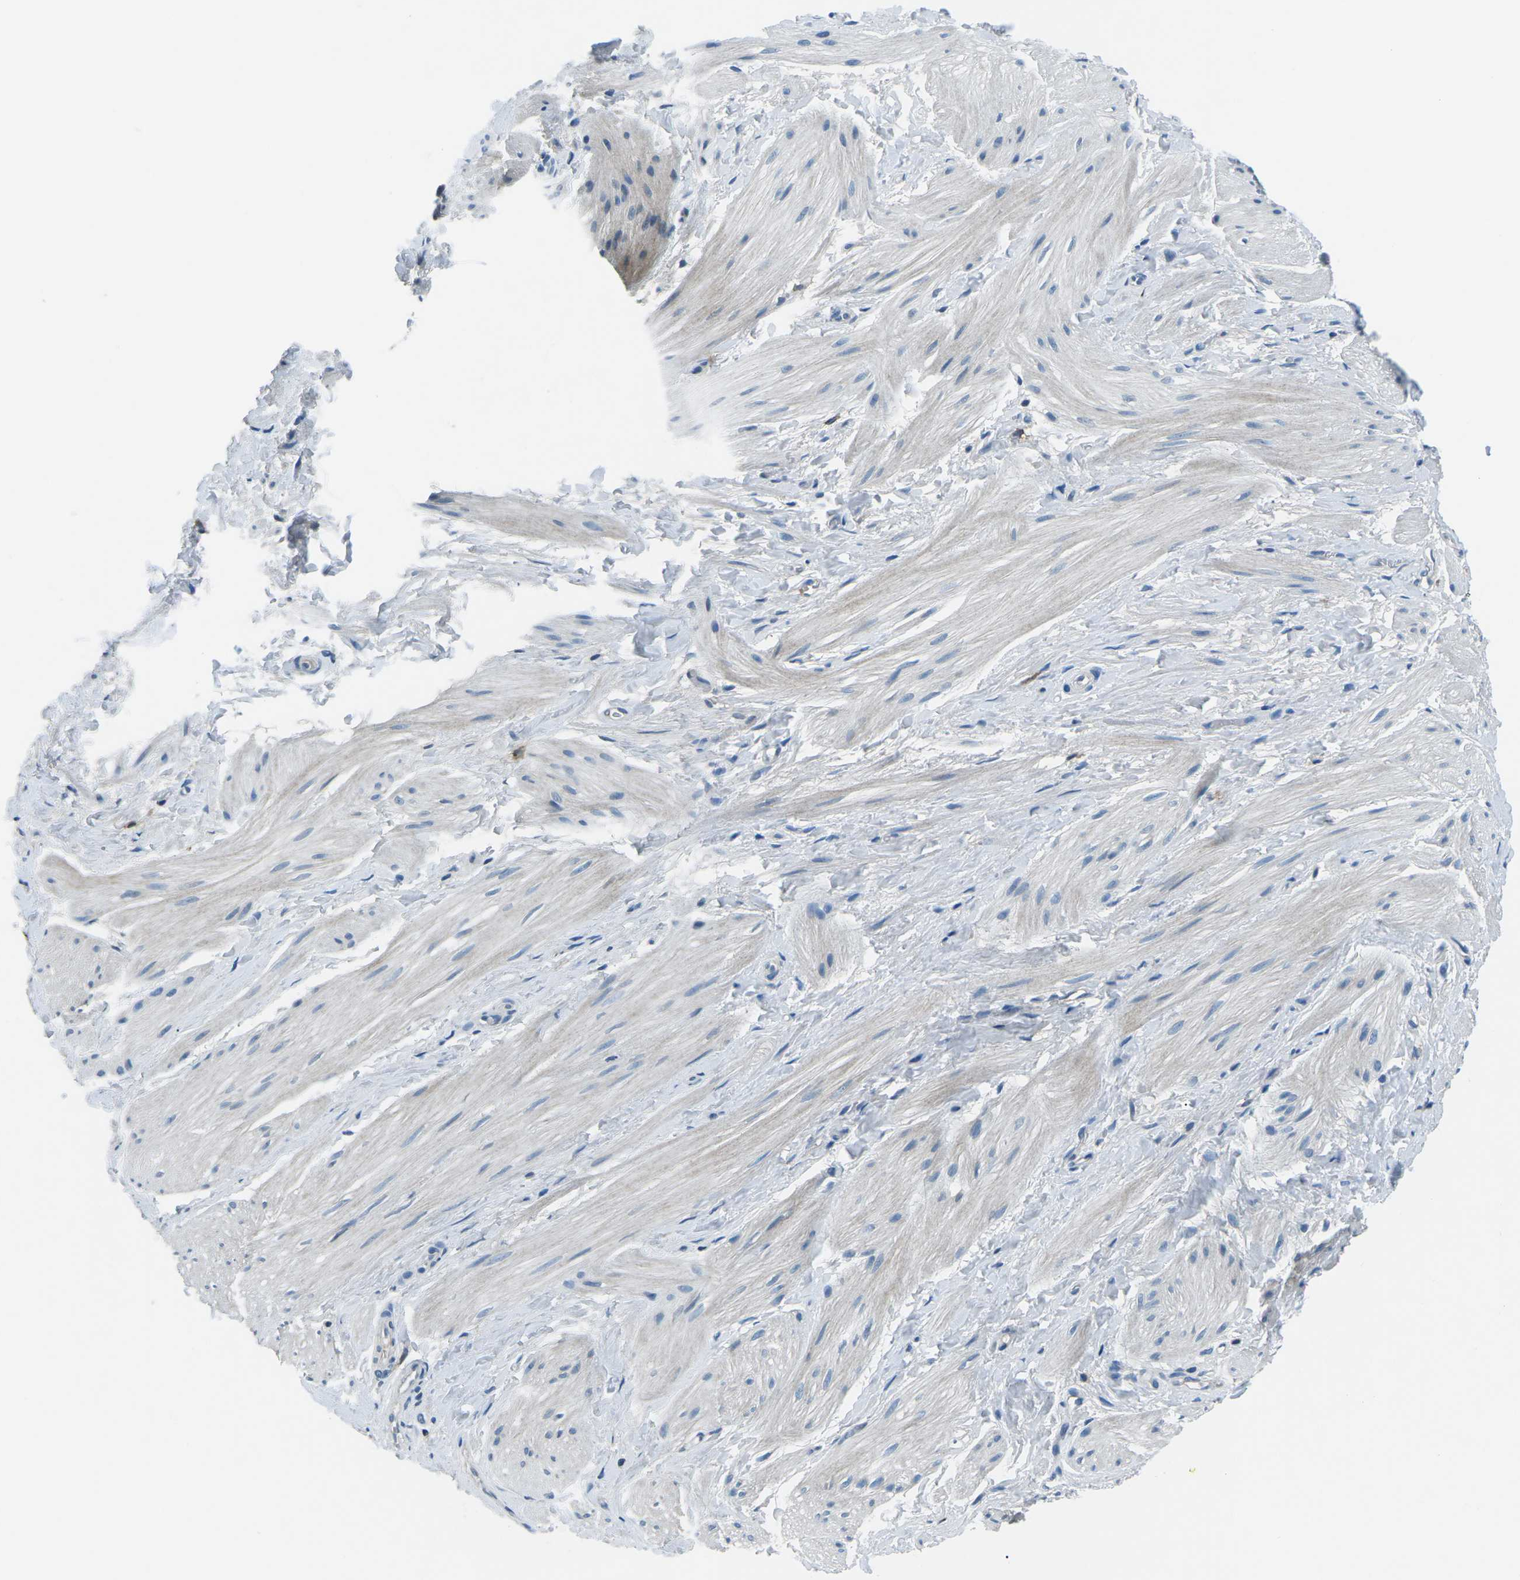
{"staining": {"intensity": "negative", "quantity": "none", "location": "none"}, "tissue": "smooth muscle", "cell_type": "Smooth muscle cells", "image_type": "normal", "snomed": [{"axis": "morphology", "description": "Normal tissue, NOS"}, {"axis": "topography", "description": "Smooth muscle"}], "caption": "Immunohistochemistry histopathology image of unremarkable smooth muscle stained for a protein (brown), which displays no expression in smooth muscle cells.", "gene": "CD1D", "patient": {"sex": "male", "age": 16}}